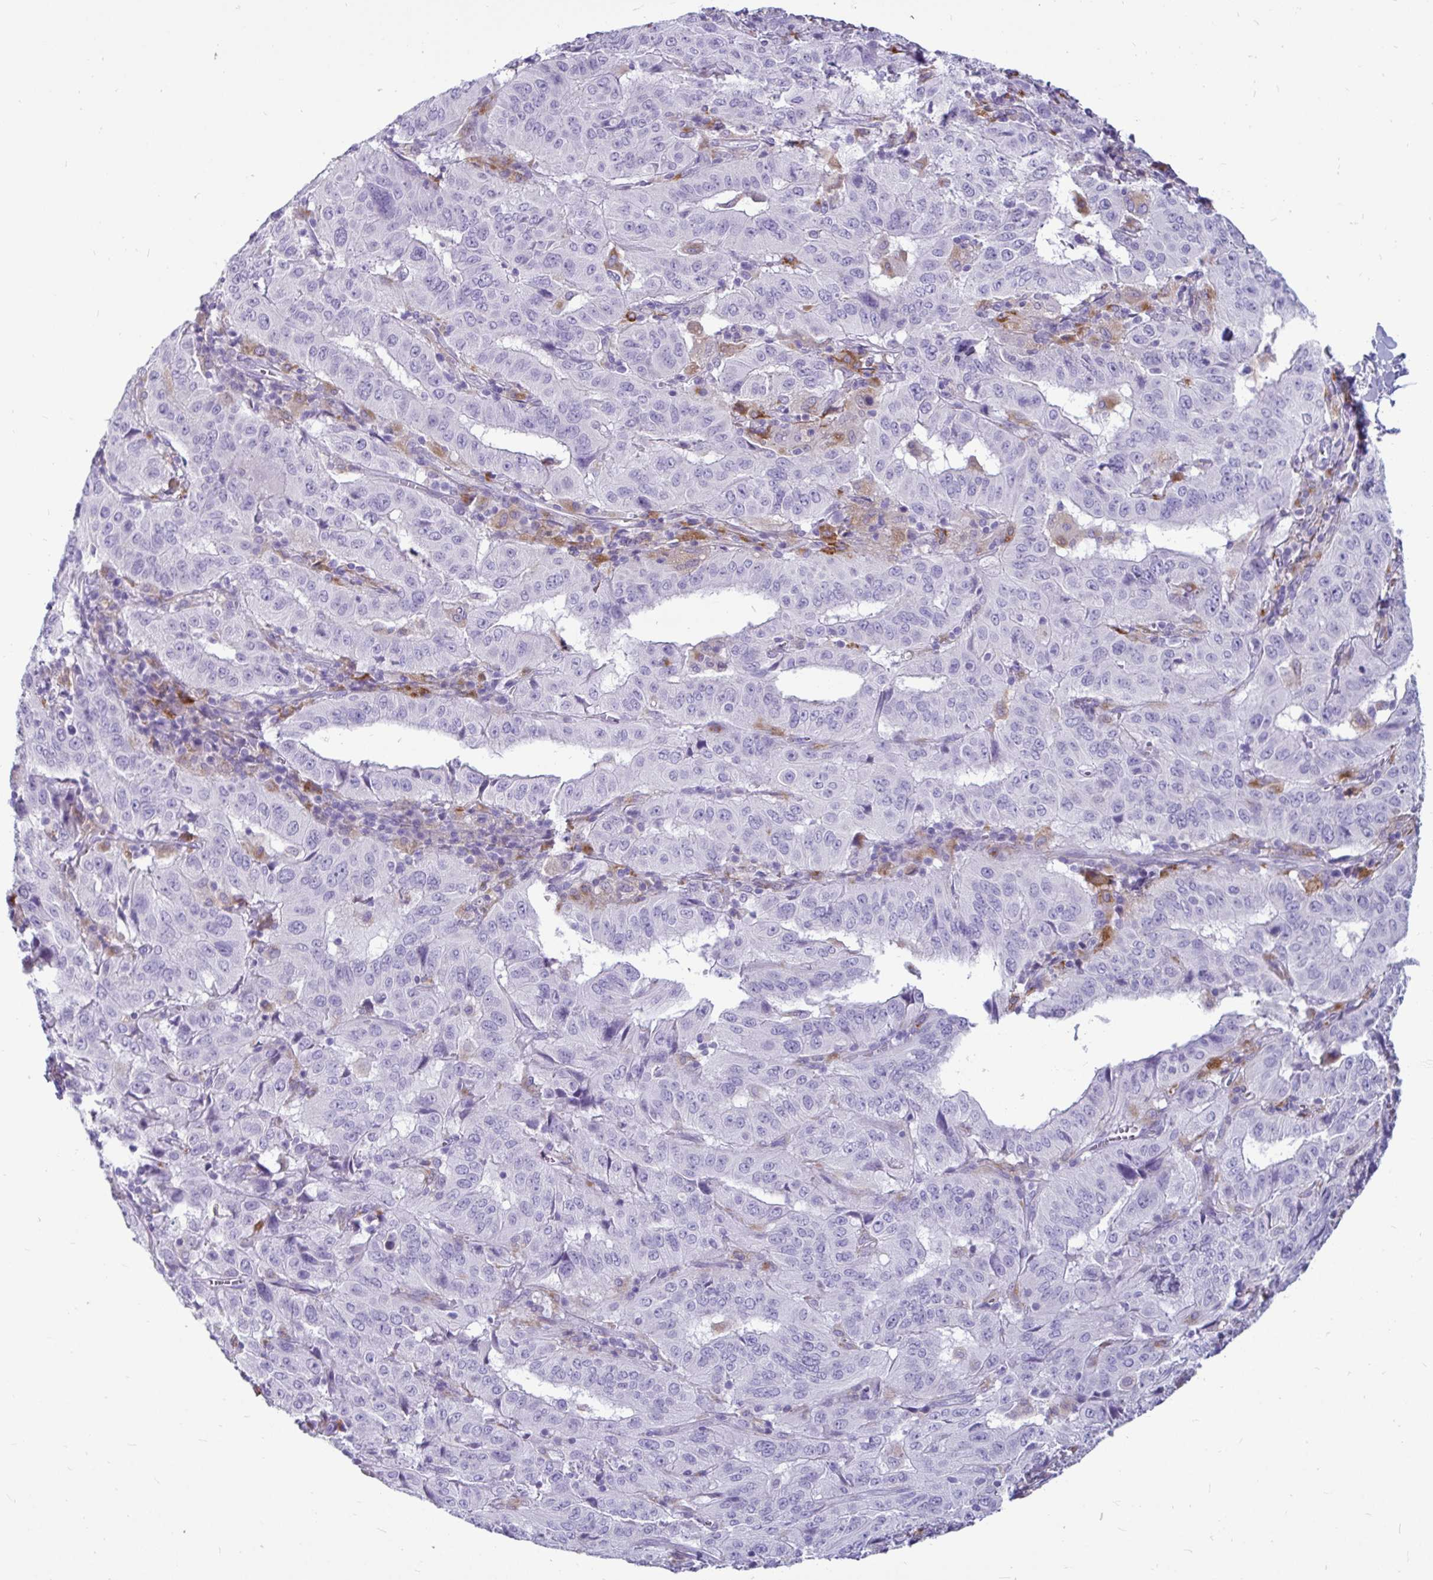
{"staining": {"intensity": "negative", "quantity": "none", "location": "none"}, "tissue": "pancreatic cancer", "cell_type": "Tumor cells", "image_type": "cancer", "snomed": [{"axis": "morphology", "description": "Adenocarcinoma, NOS"}, {"axis": "topography", "description": "Pancreas"}], "caption": "Tumor cells are negative for protein expression in human pancreatic cancer (adenocarcinoma).", "gene": "CTSZ", "patient": {"sex": "male", "age": 63}}